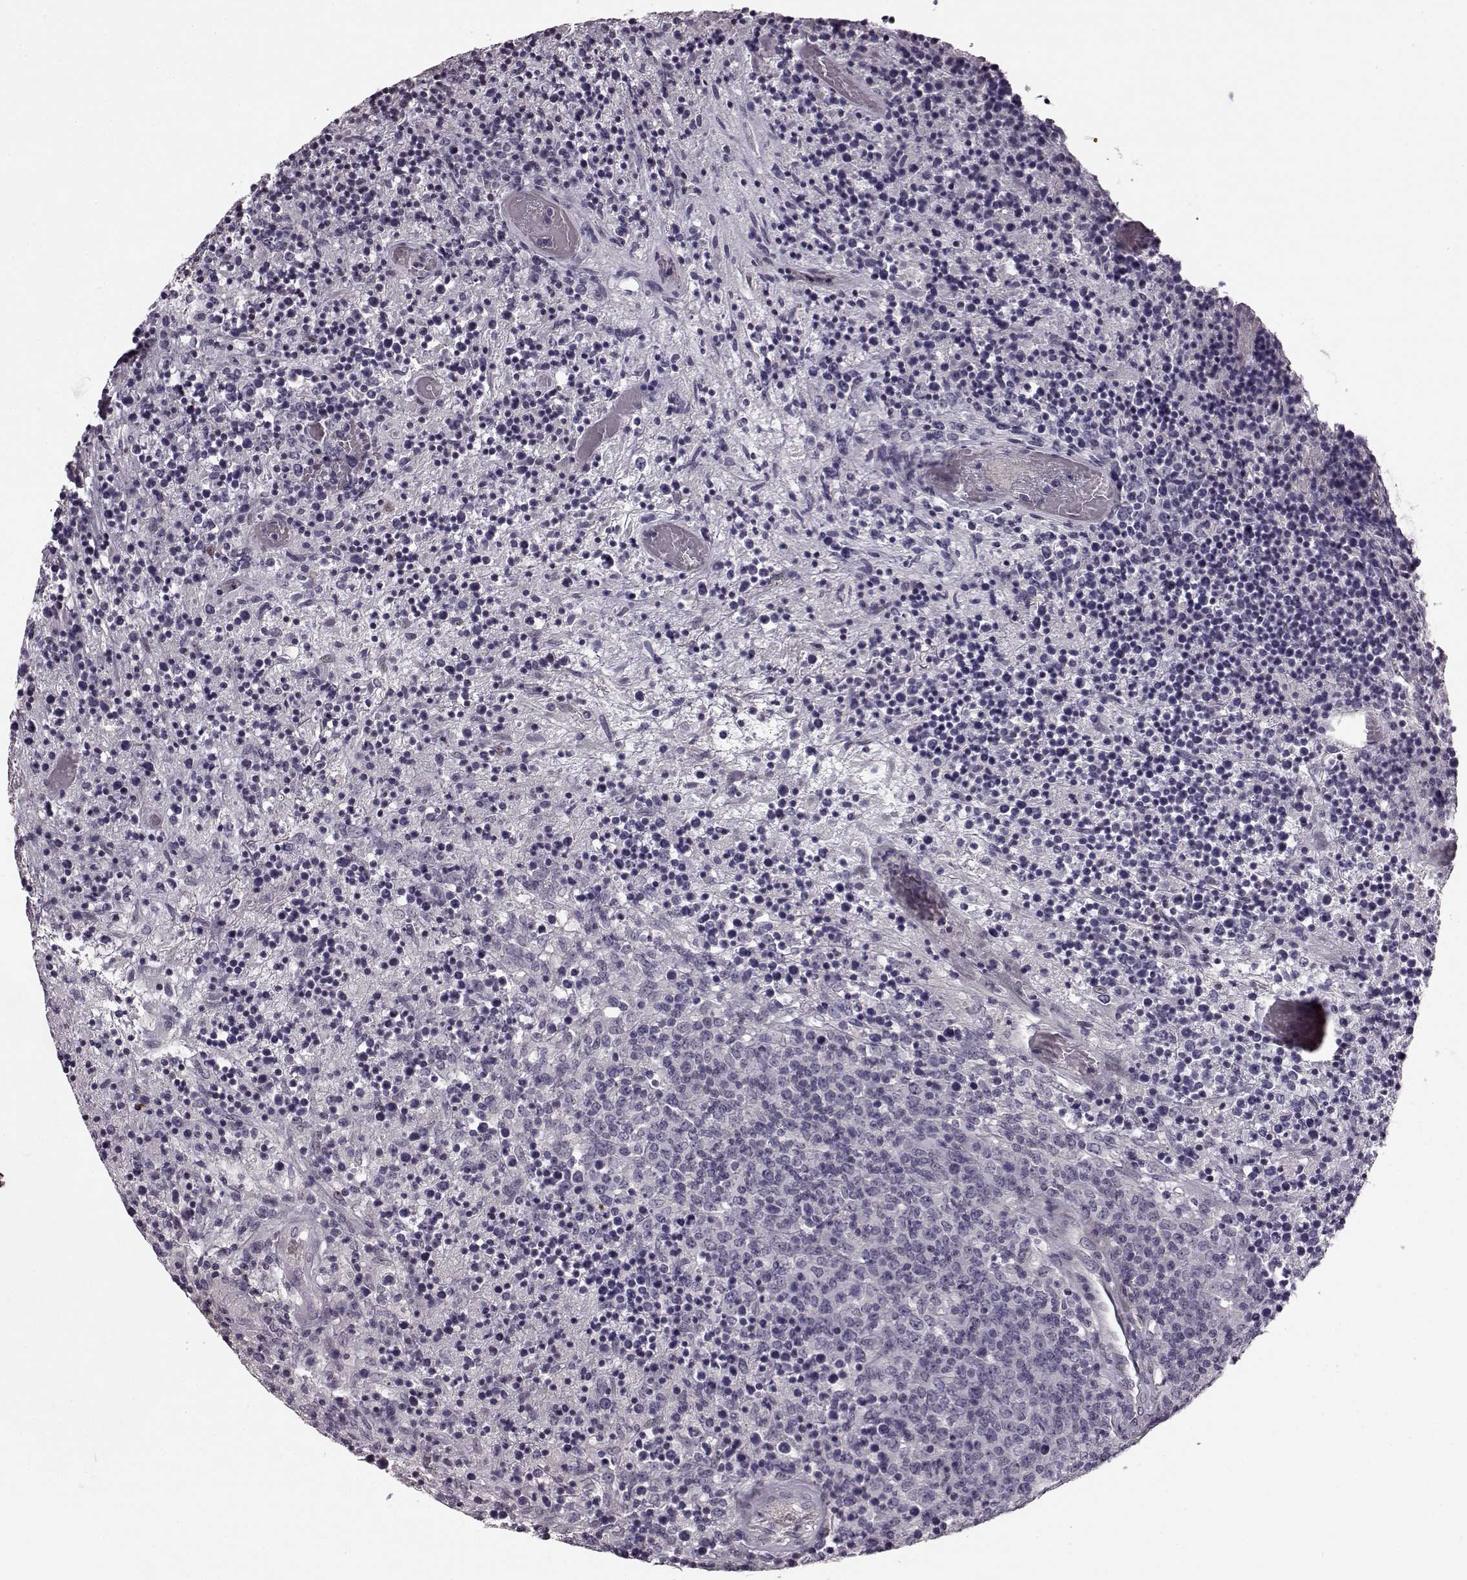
{"staining": {"intensity": "negative", "quantity": "none", "location": "none"}, "tissue": "lymphoma", "cell_type": "Tumor cells", "image_type": "cancer", "snomed": [{"axis": "morphology", "description": "Malignant lymphoma, non-Hodgkin's type, High grade"}, {"axis": "topography", "description": "Lung"}], "caption": "Micrograph shows no significant protein staining in tumor cells of lymphoma.", "gene": "SLCO3A1", "patient": {"sex": "male", "age": 79}}